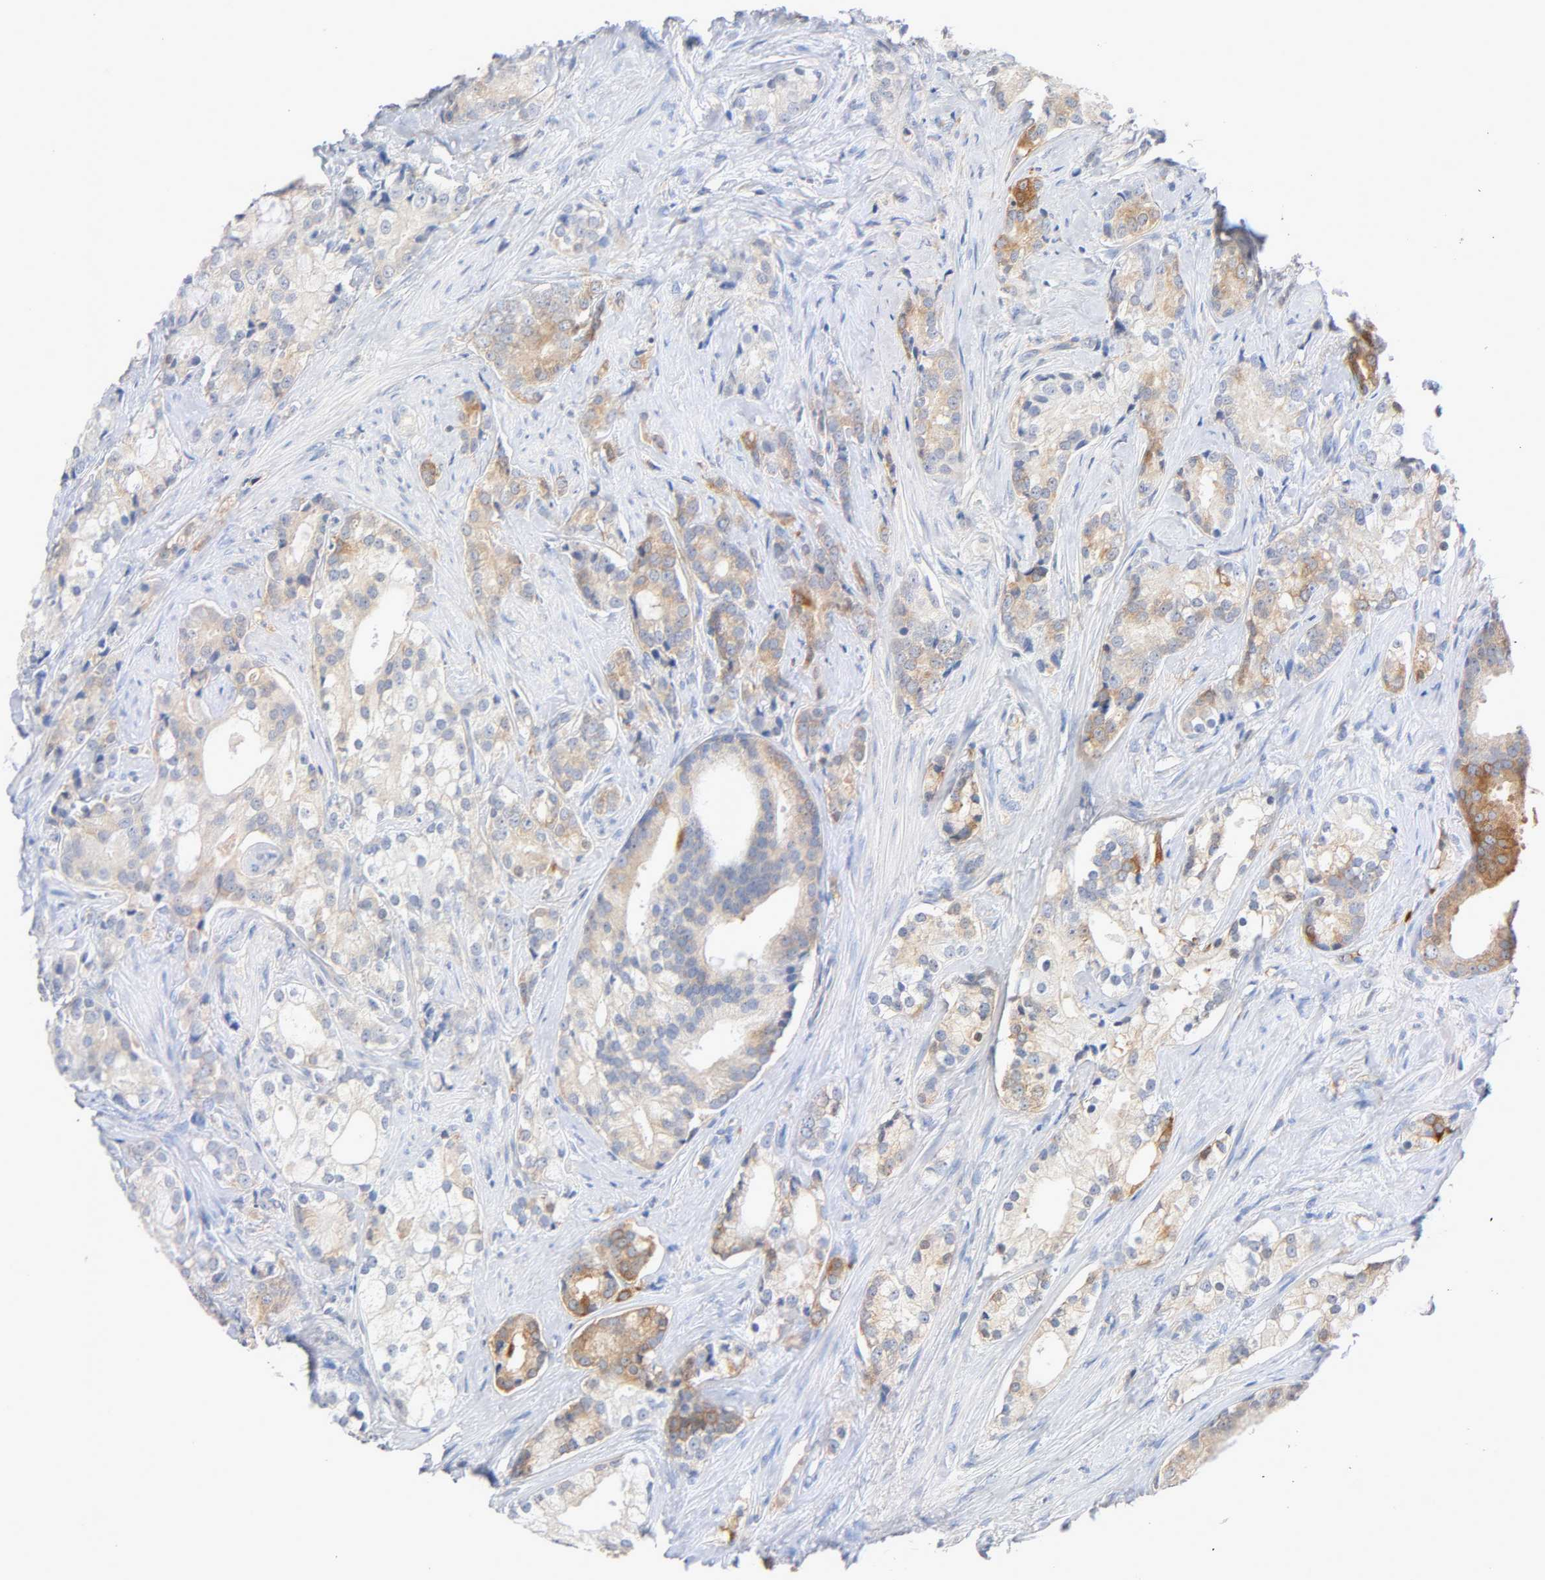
{"staining": {"intensity": "moderate", "quantity": ">75%", "location": "cytoplasmic/membranous"}, "tissue": "prostate cancer", "cell_type": "Tumor cells", "image_type": "cancer", "snomed": [{"axis": "morphology", "description": "Adenocarcinoma, Low grade"}, {"axis": "topography", "description": "Prostate"}], "caption": "A medium amount of moderate cytoplasmic/membranous positivity is appreciated in about >75% of tumor cells in prostate adenocarcinoma (low-grade) tissue.", "gene": "MALT1", "patient": {"sex": "male", "age": 58}}